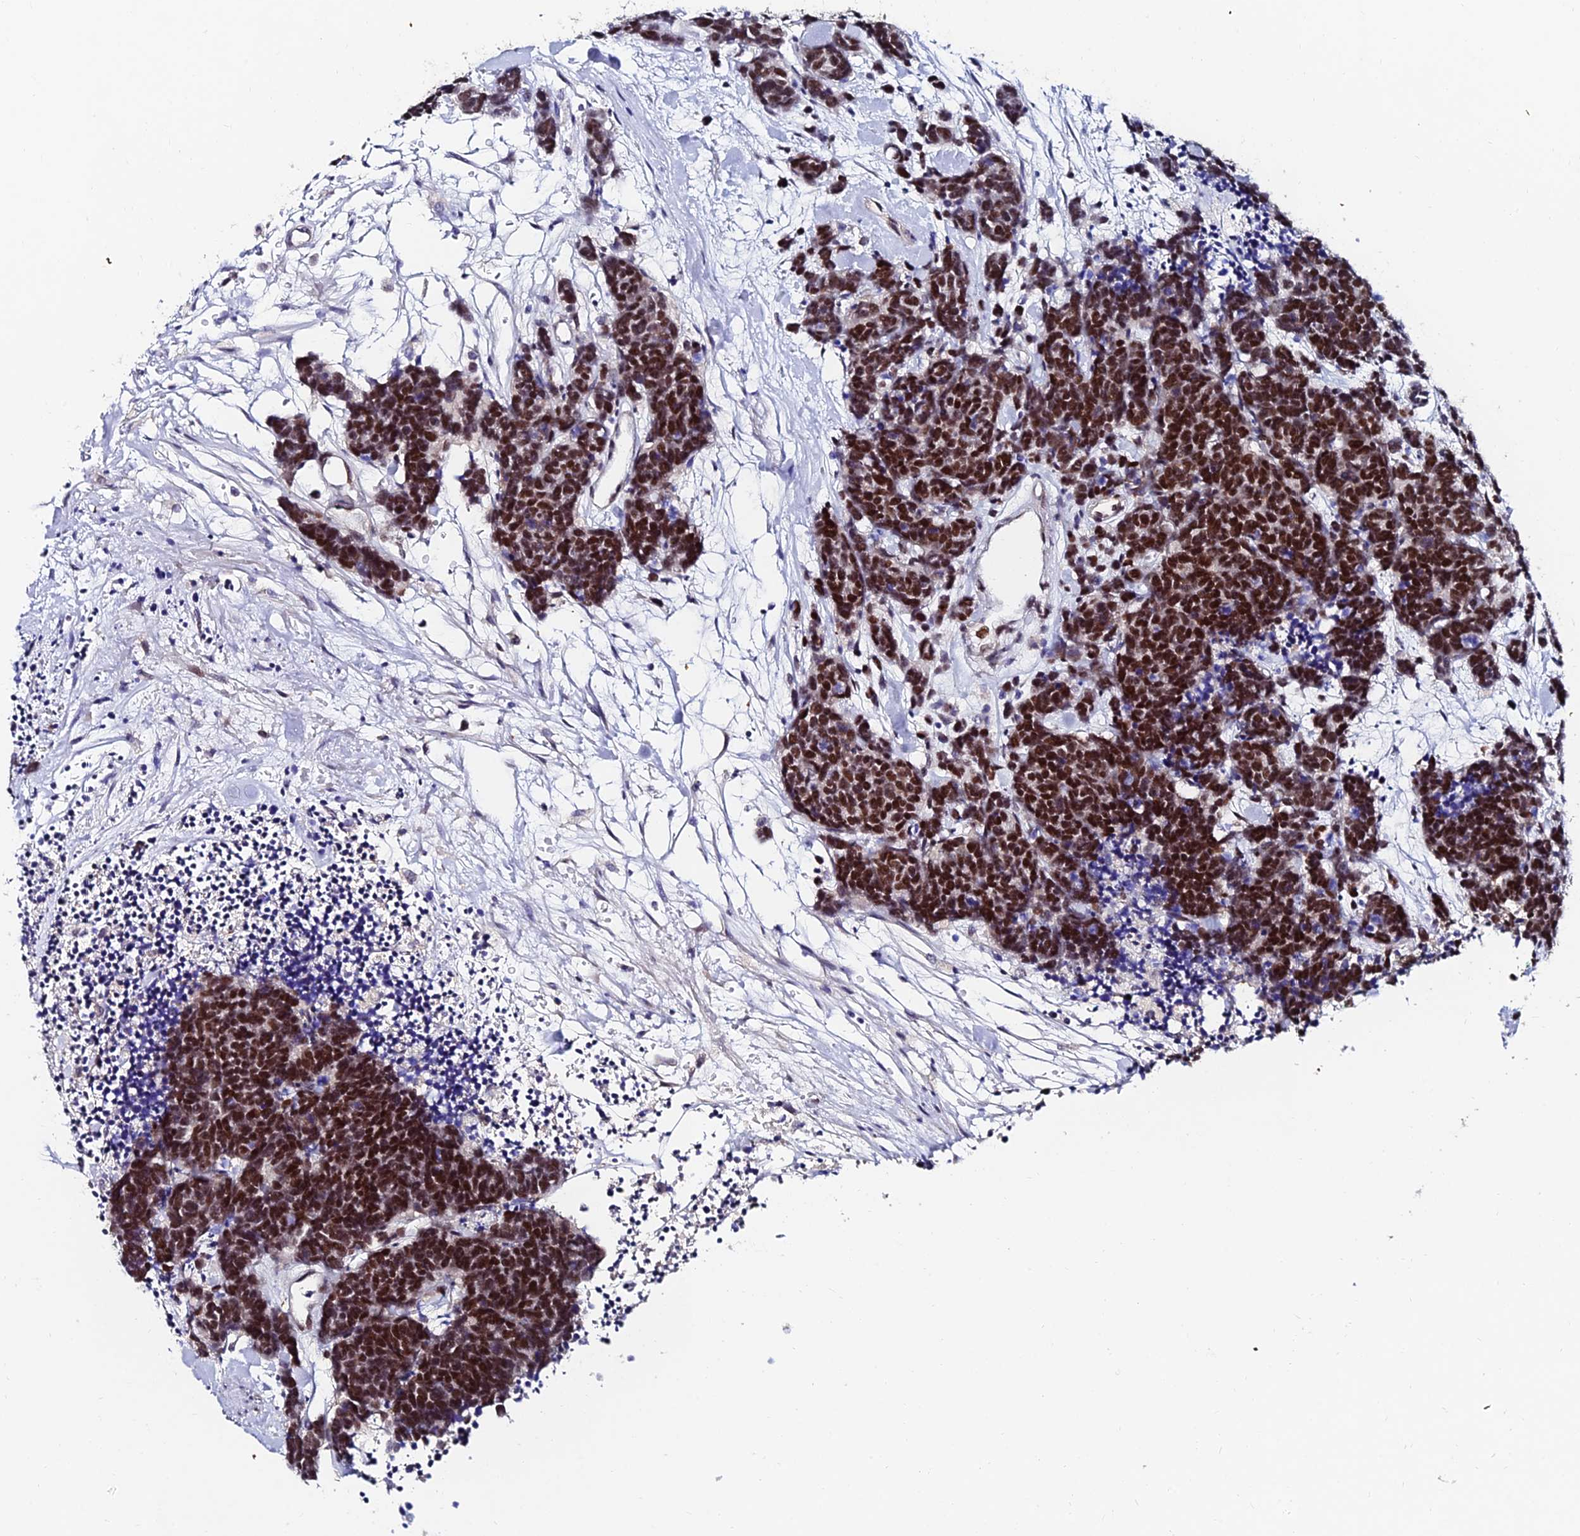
{"staining": {"intensity": "strong", "quantity": ">75%", "location": "nuclear"}, "tissue": "carcinoid", "cell_type": "Tumor cells", "image_type": "cancer", "snomed": [{"axis": "morphology", "description": "Carcinoma, NOS"}, {"axis": "morphology", "description": "Carcinoid, malignant, NOS"}, {"axis": "topography", "description": "Urinary bladder"}], "caption": "A high-resolution micrograph shows immunohistochemistry (IHC) staining of carcinoma, which reveals strong nuclear positivity in approximately >75% of tumor cells.", "gene": "TRIM24", "patient": {"sex": "male", "age": 57}}